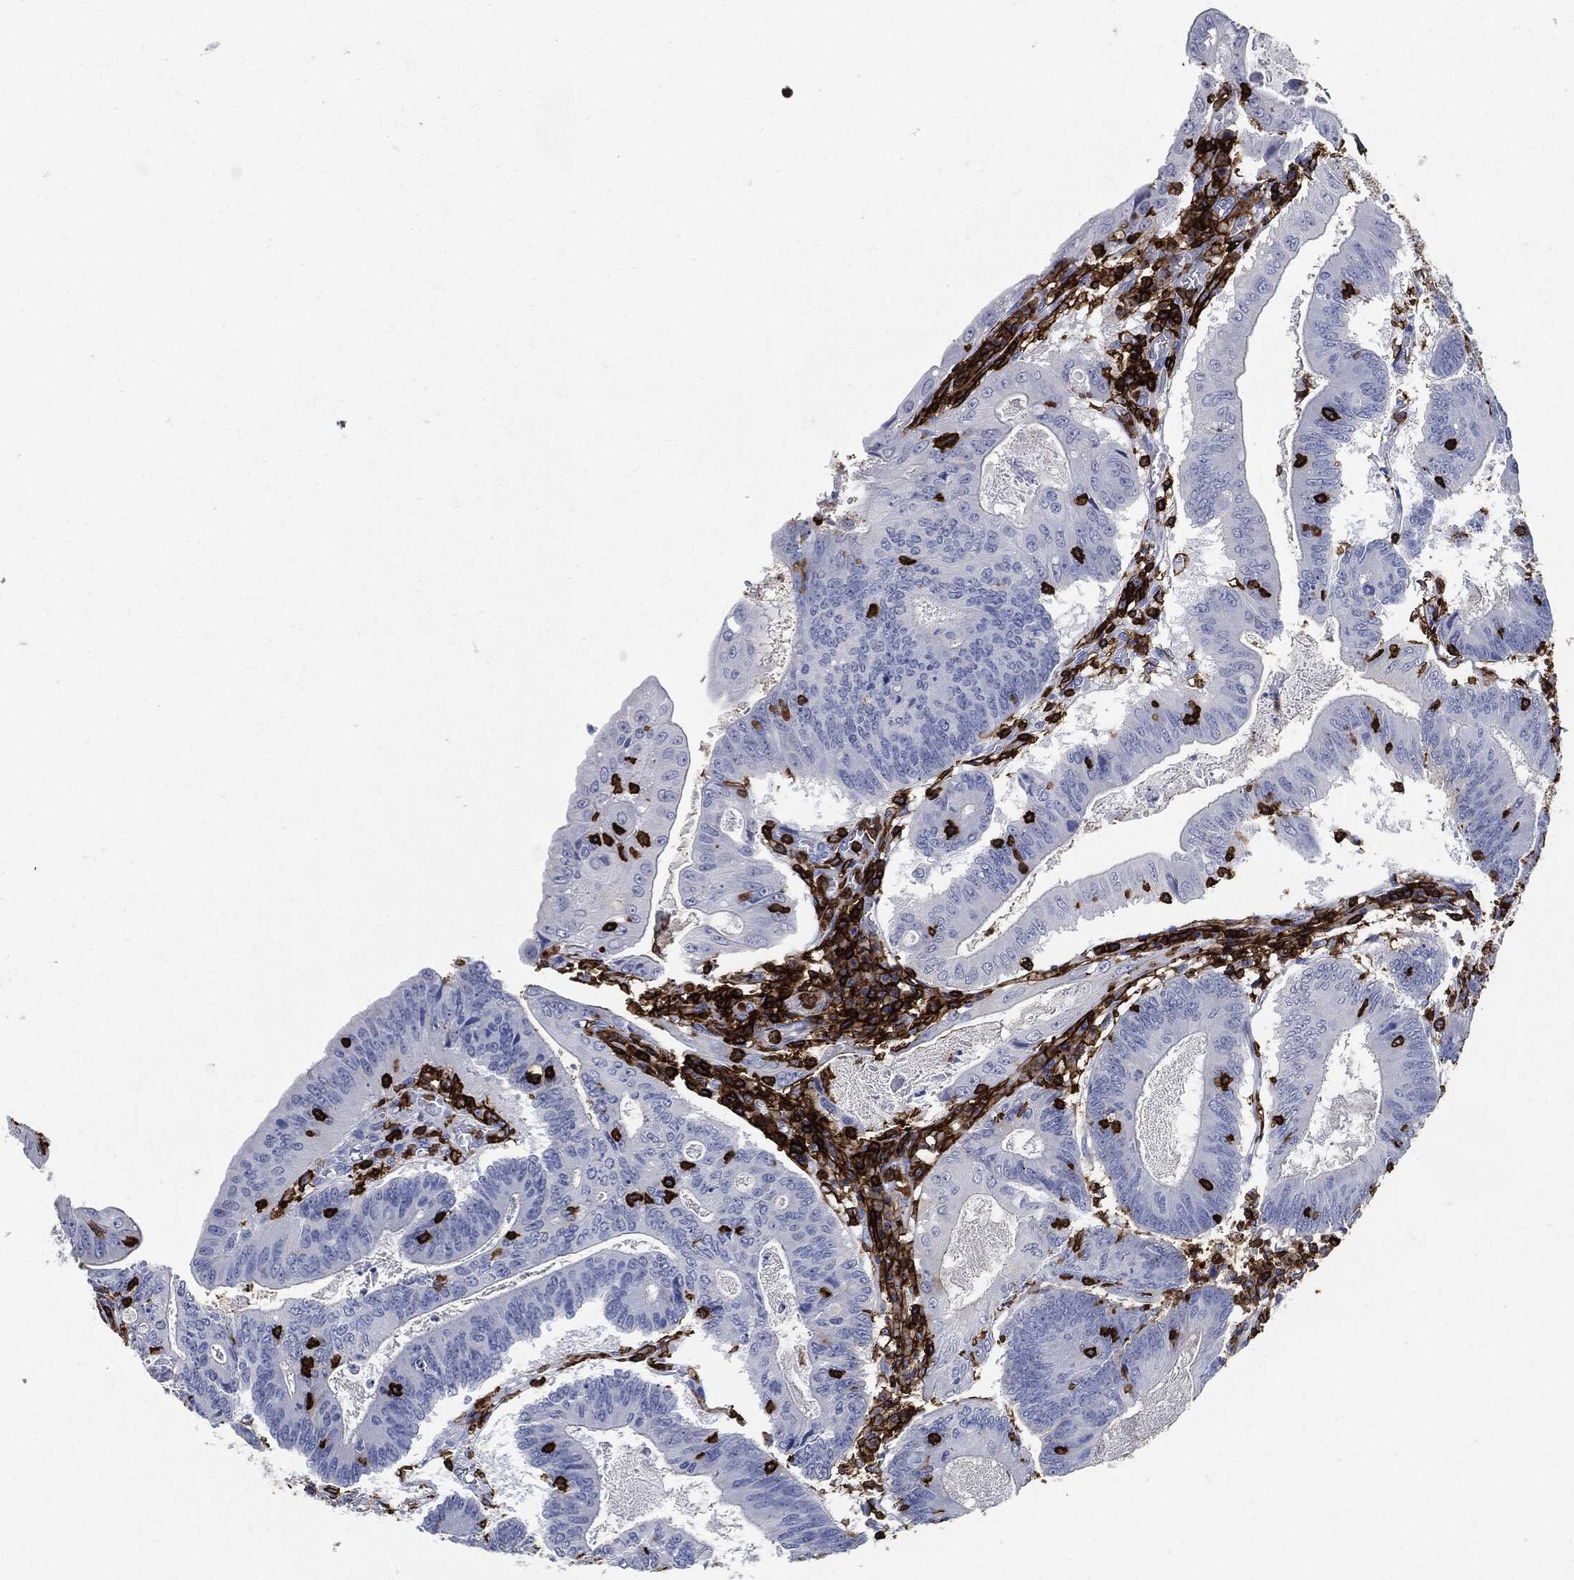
{"staining": {"intensity": "negative", "quantity": "none", "location": "none"}, "tissue": "colorectal cancer", "cell_type": "Tumor cells", "image_type": "cancer", "snomed": [{"axis": "morphology", "description": "Adenocarcinoma, NOS"}, {"axis": "topography", "description": "Colon"}], "caption": "DAB (3,3'-diaminobenzidine) immunohistochemical staining of adenocarcinoma (colorectal) shows no significant positivity in tumor cells. Brightfield microscopy of immunohistochemistry (IHC) stained with DAB (brown) and hematoxylin (blue), captured at high magnification.", "gene": "PTPRC", "patient": {"sex": "female", "age": 70}}